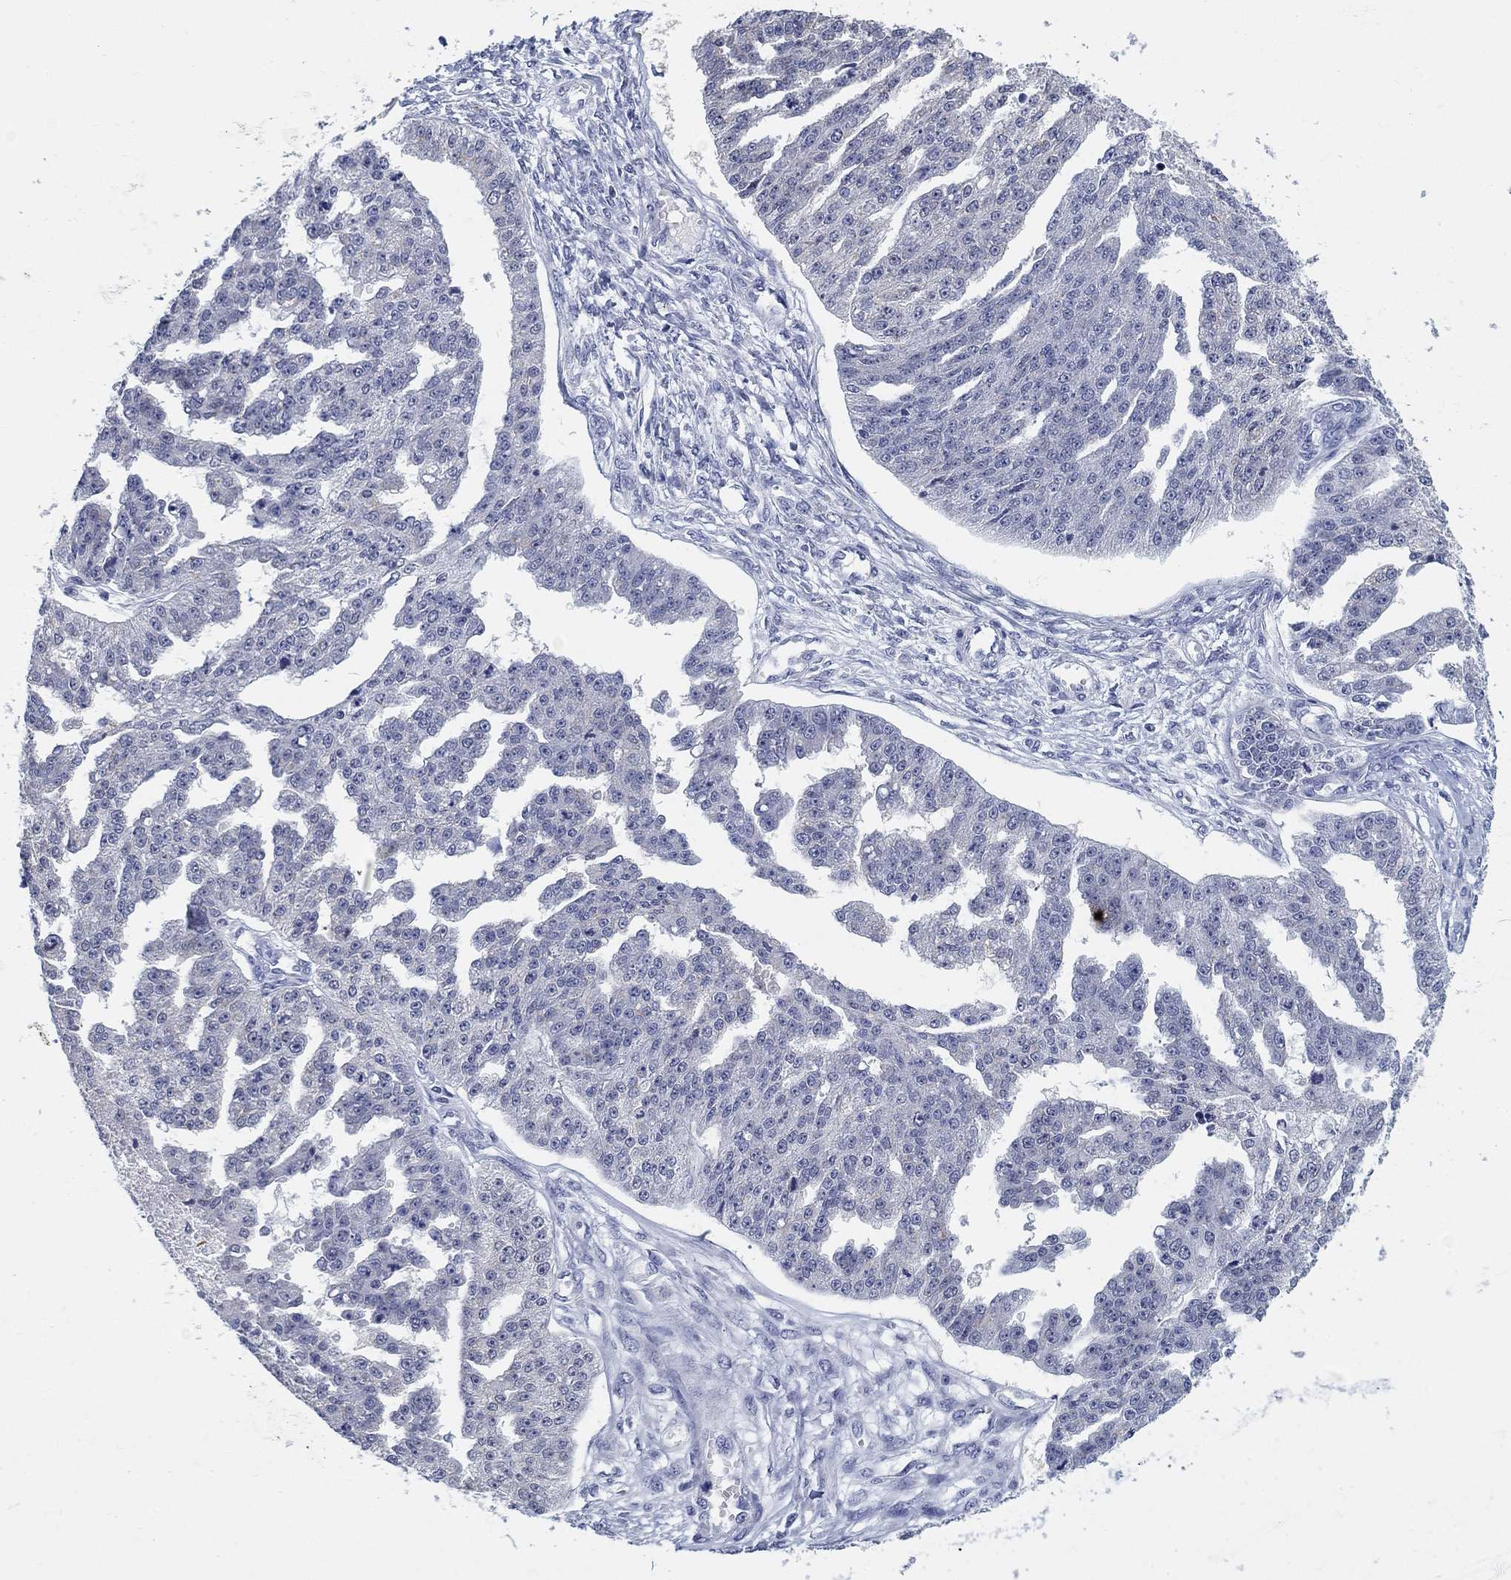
{"staining": {"intensity": "negative", "quantity": "none", "location": "none"}, "tissue": "ovarian cancer", "cell_type": "Tumor cells", "image_type": "cancer", "snomed": [{"axis": "morphology", "description": "Cystadenocarcinoma, serous, NOS"}, {"axis": "topography", "description": "Ovary"}], "caption": "Photomicrograph shows no protein staining in tumor cells of ovarian cancer (serous cystadenocarcinoma) tissue.", "gene": "CLUL1", "patient": {"sex": "female", "age": 58}}